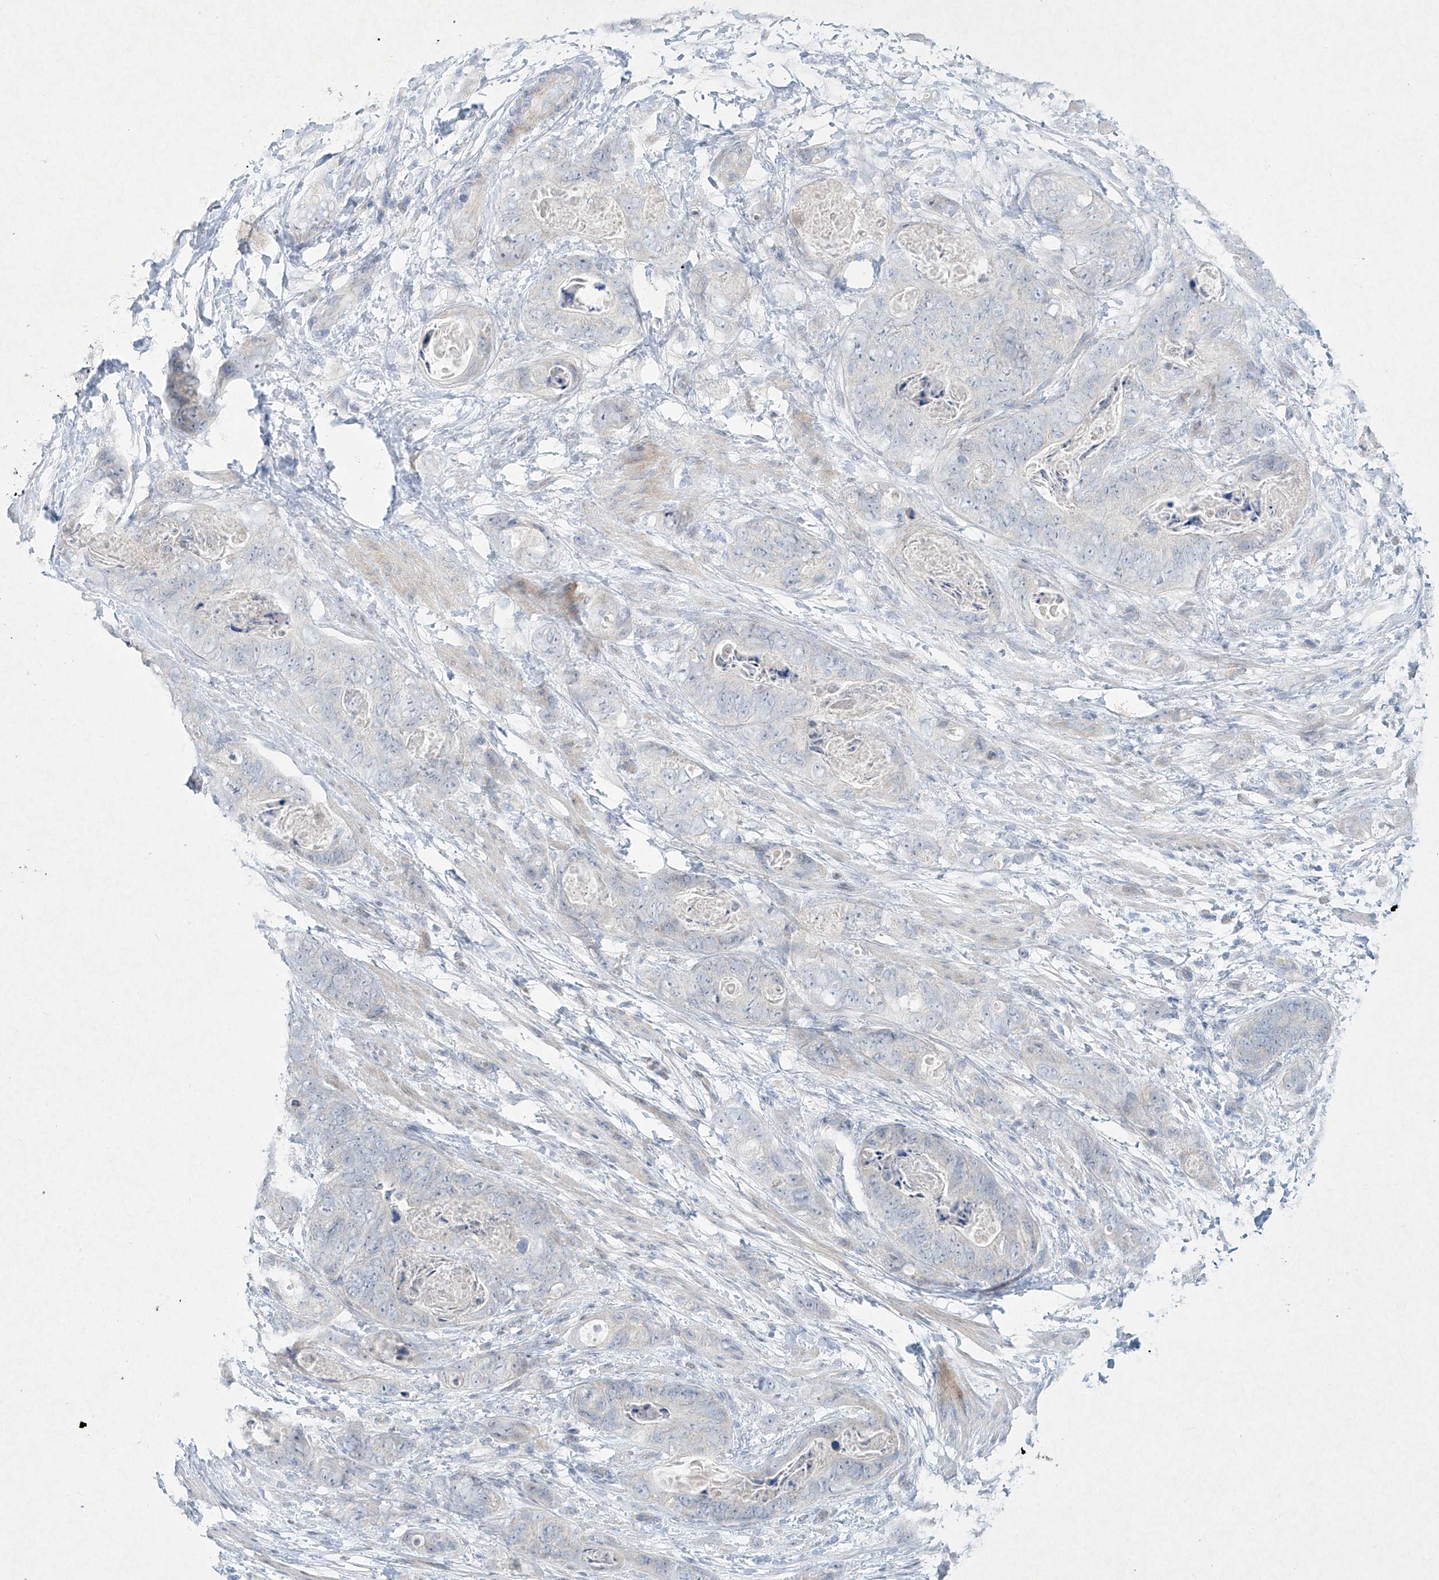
{"staining": {"intensity": "negative", "quantity": "none", "location": "none"}, "tissue": "stomach cancer", "cell_type": "Tumor cells", "image_type": "cancer", "snomed": [{"axis": "morphology", "description": "Adenocarcinoma, NOS"}, {"axis": "topography", "description": "Stomach"}], "caption": "Immunohistochemical staining of adenocarcinoma (stomach) shows no significant positivity in tumor cells. (DAB (3,3'-diaminobenzidine) immunohistochemistry (IHC) visualized using brightfield microscopy, high magnification).", "gene": "PAX6", "patient": {"sex": "female", "age": 89}}